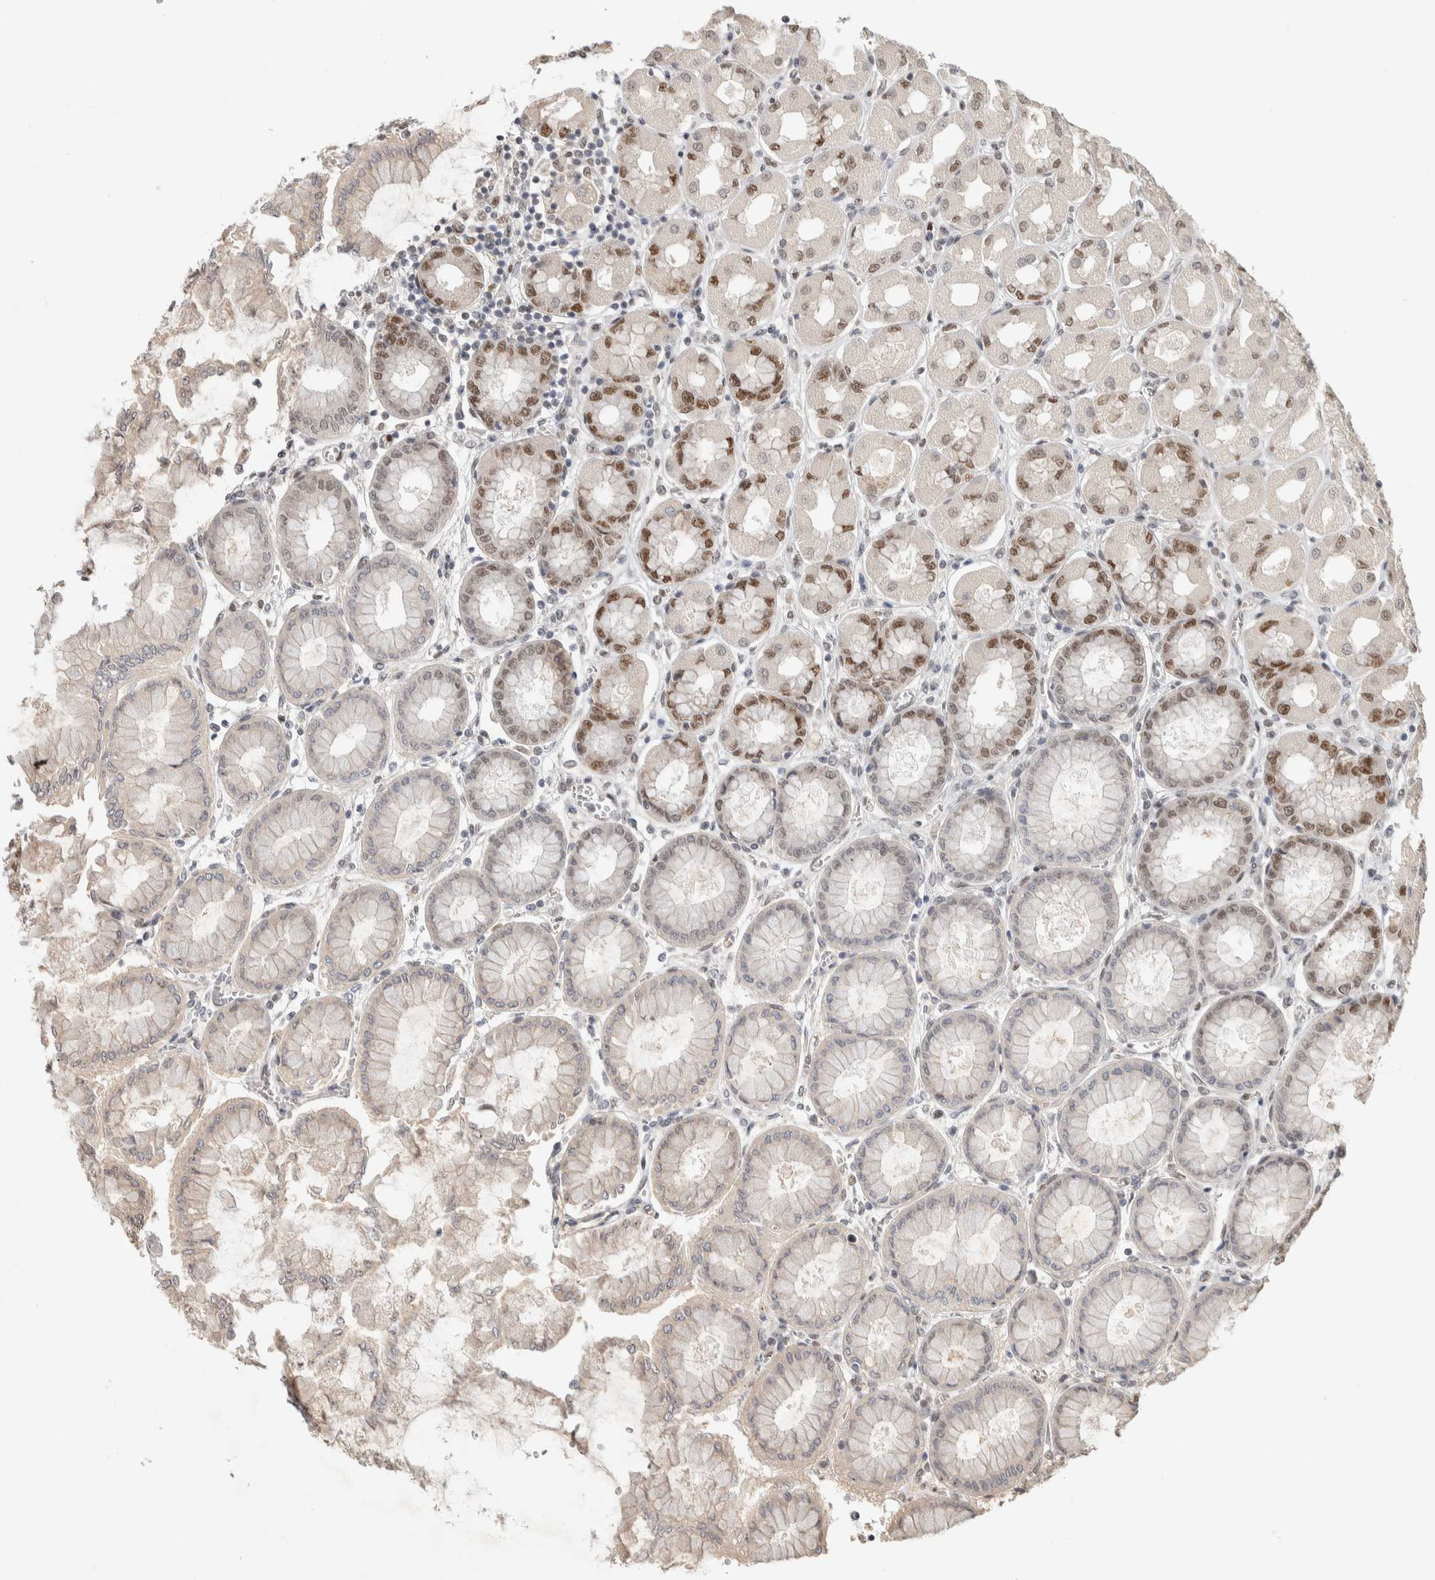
{"staining": {"intensity": "moderate", "quantity": "25%-75%", "location": "nuclear"}, "tissue": "stomach", "cell_type": "Glandular cells", "image_type": "normal", "snomed": [{"axis": "morphology", "description": "Normal tissue, NOS"}, {"axis": "topography", "description": "Stomach, upper"}], "caption": "Glandular cells reveal moderate nuclear positivity in approximately 25%-75% of cells in unremarkable stomach.", "gene": "PUS7", "patient": {"sex": "female", "age": 56}}